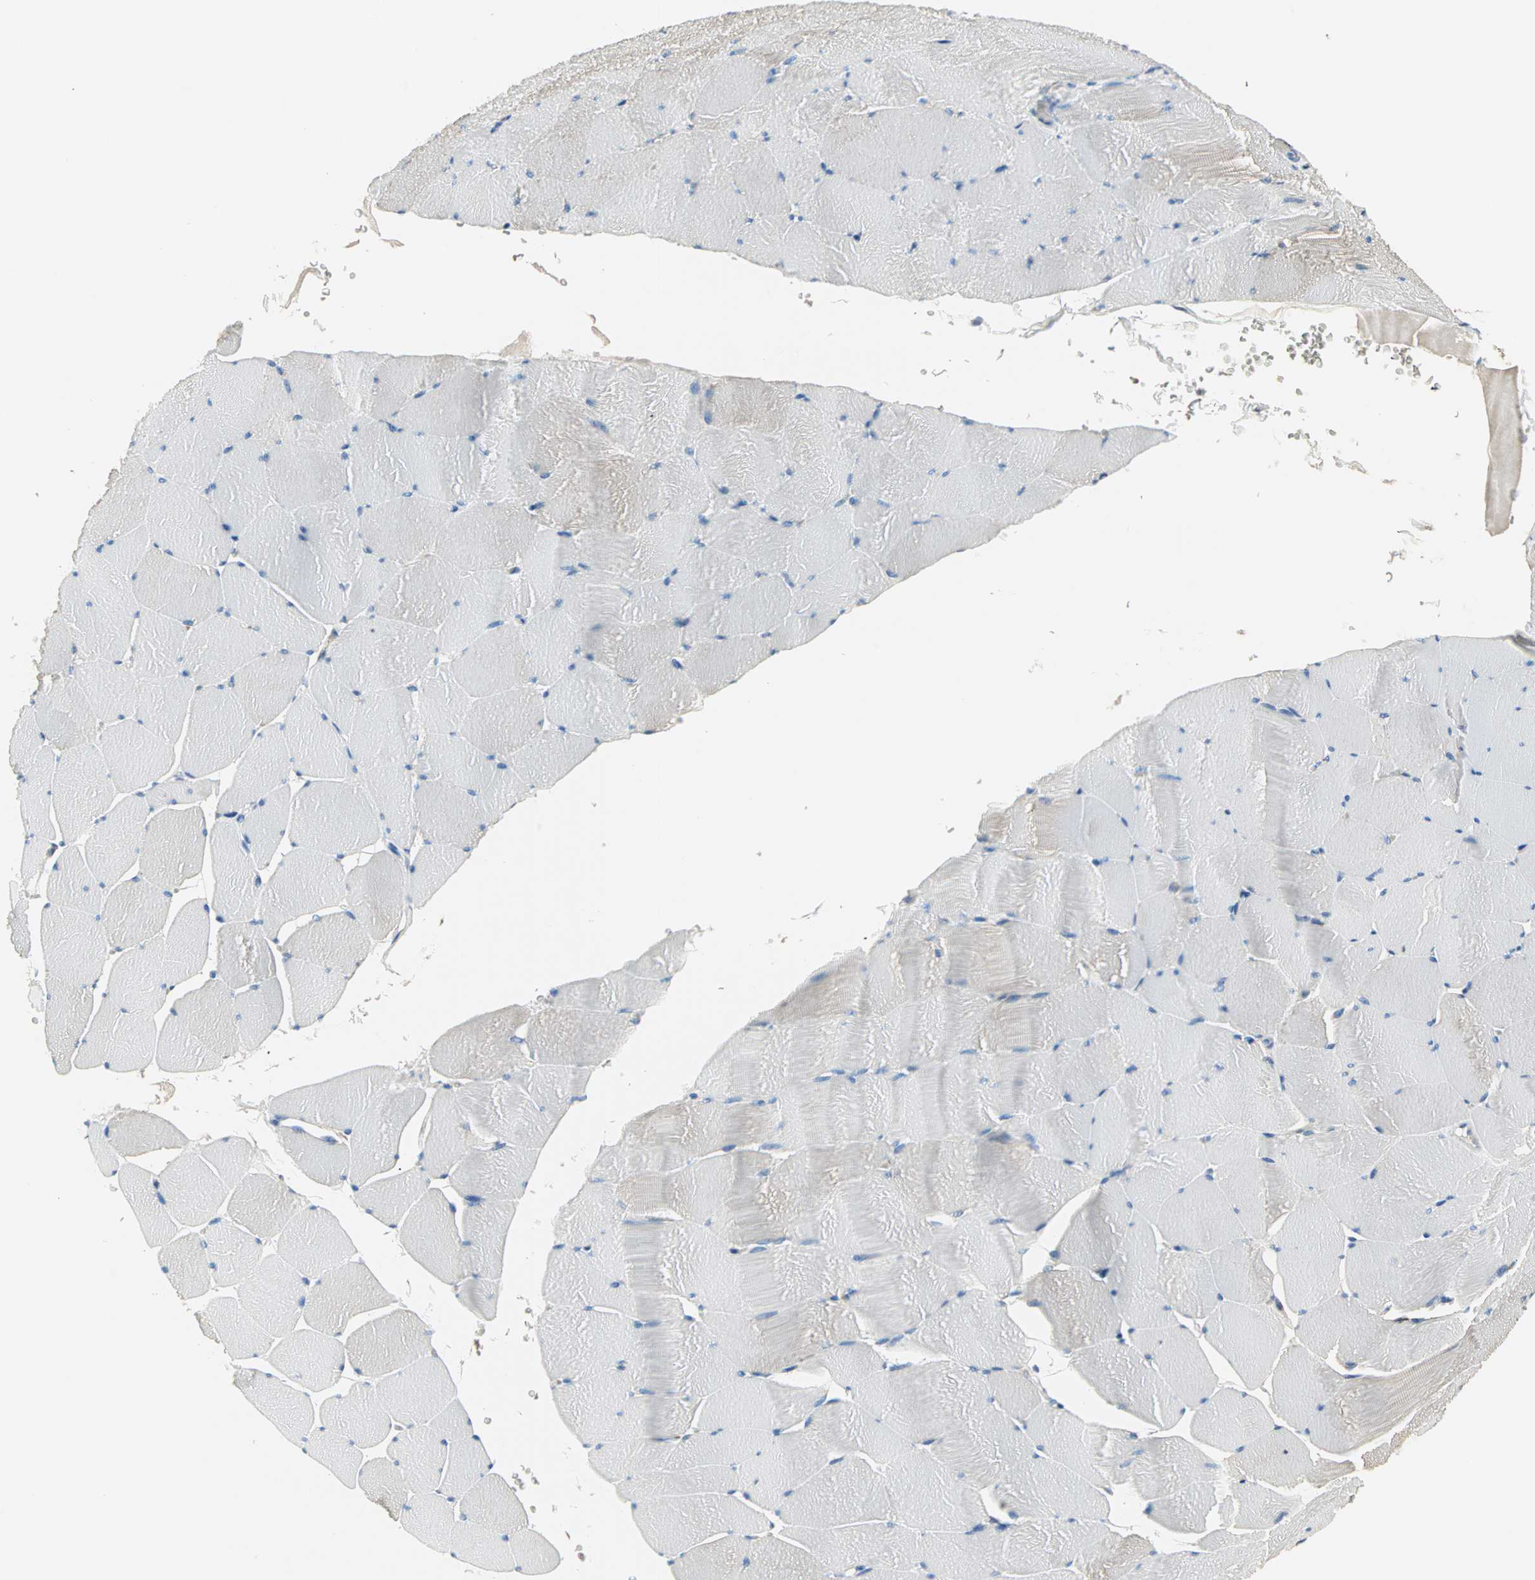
{"staining": {"intensity": "weak", "quantity": "25%-75%", "location": "cytoplasmic/membranous"}, "tissue": "skeletal muscle", "cell_type": "Myocytes", "image_type": "normal", "snomed": [{"axis": "morphology", "description": "Normal tissue, NOS"}, {"axis": "topography", "description": "Skeletal muscle"}], "caption": "Benign skeletal muscle reveals weak cytoplasmic/membranous expression in approximately 25%-75% of myocytes.", "gene": "TST", "patient": {"sex": "male", "age": 62}}